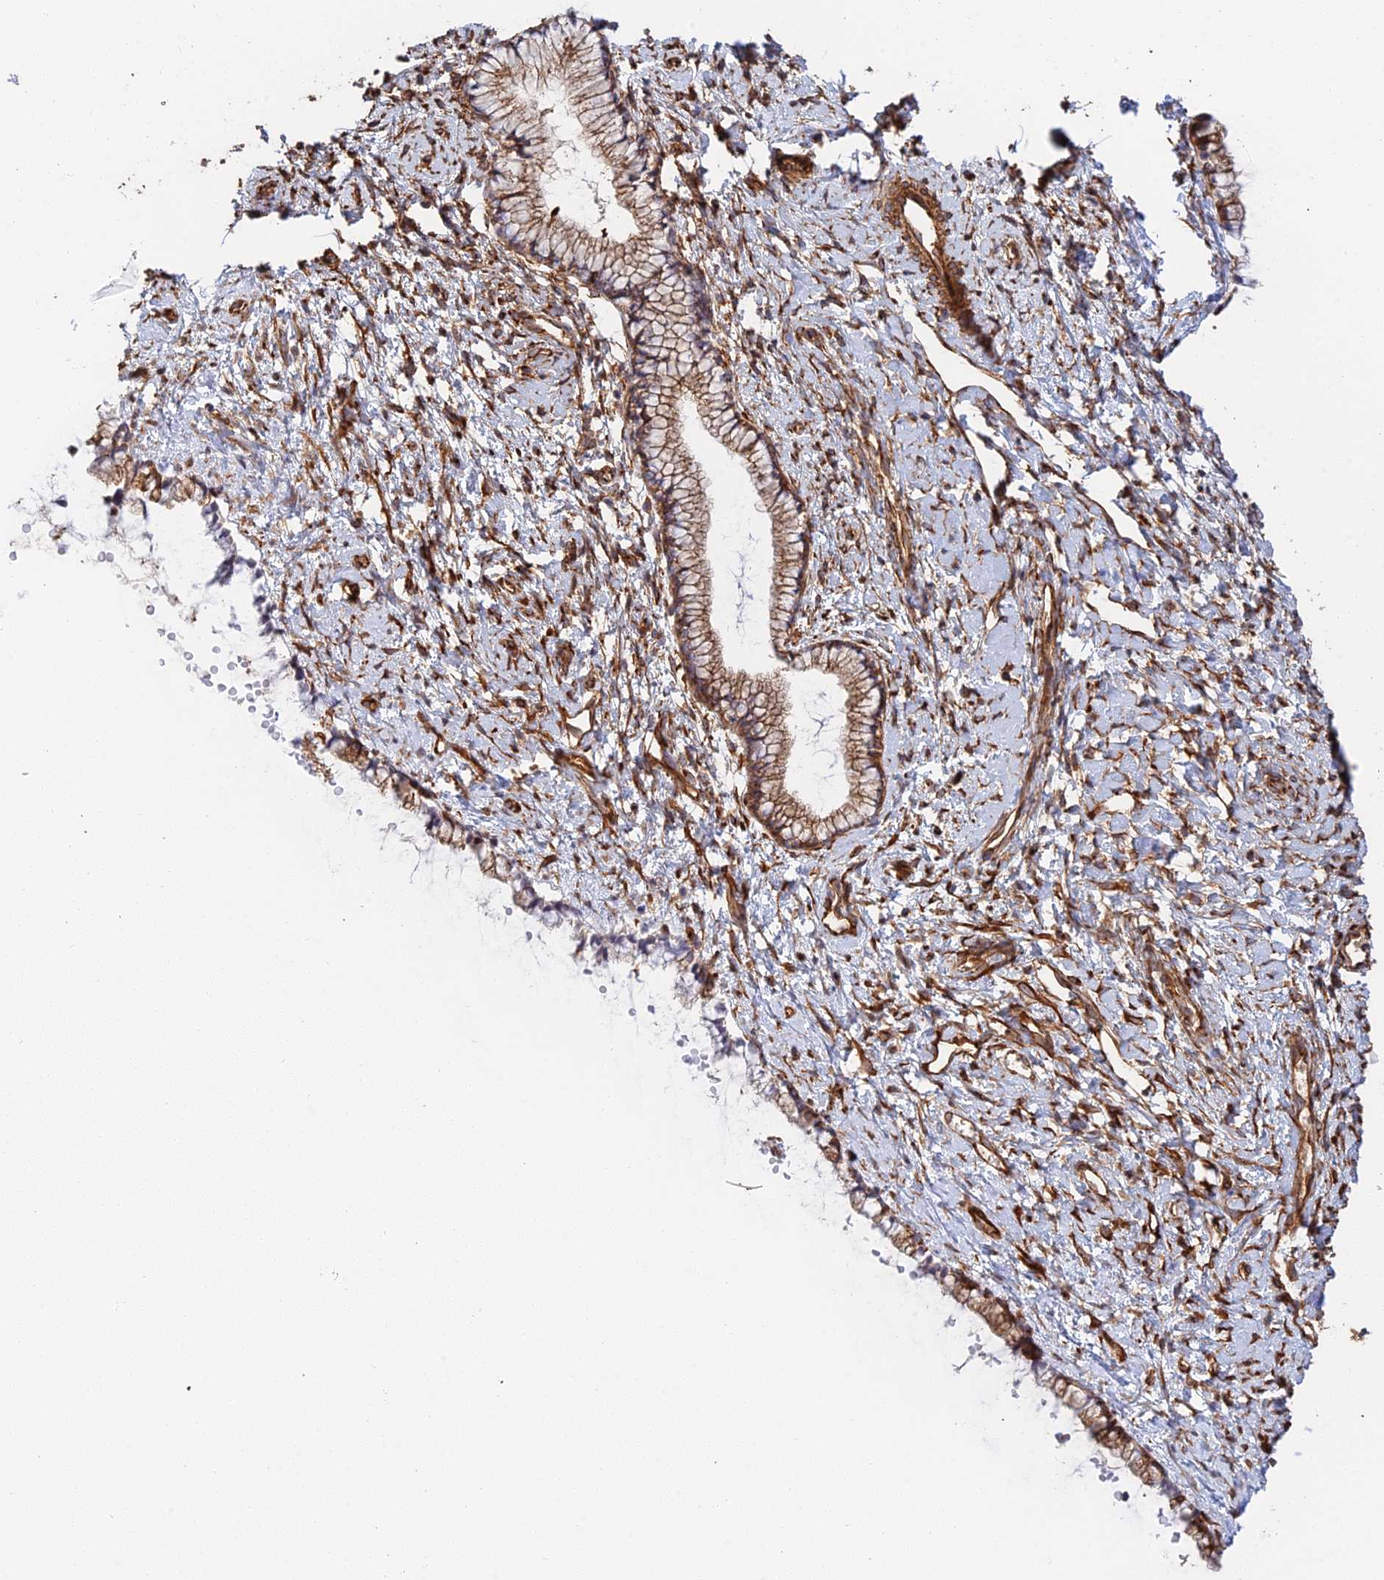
{"staining": {"intensity": "strong", "quantity": "25%-75%", "location": "cytoplasmic/membranous"}, "tissue": "cervix", "cell_type": "Glandular cells", "image_type": "normal", "snomed": [{"axis": "morphology", "description": "Normal tissue, NOS"}, {"axis": "topography", "description": "Cervix"}], "caption": "An IHC photomicrograph of normal tissue is shown. Protein staining in brown labels strong cytoplasmic/membranous positivity in cervix within glandular cells. (DAB IHC, brown staining for protein, blue staining for nuclei).", "gene": "WBP11", "patient": {"sex": "female", "age": 57}}